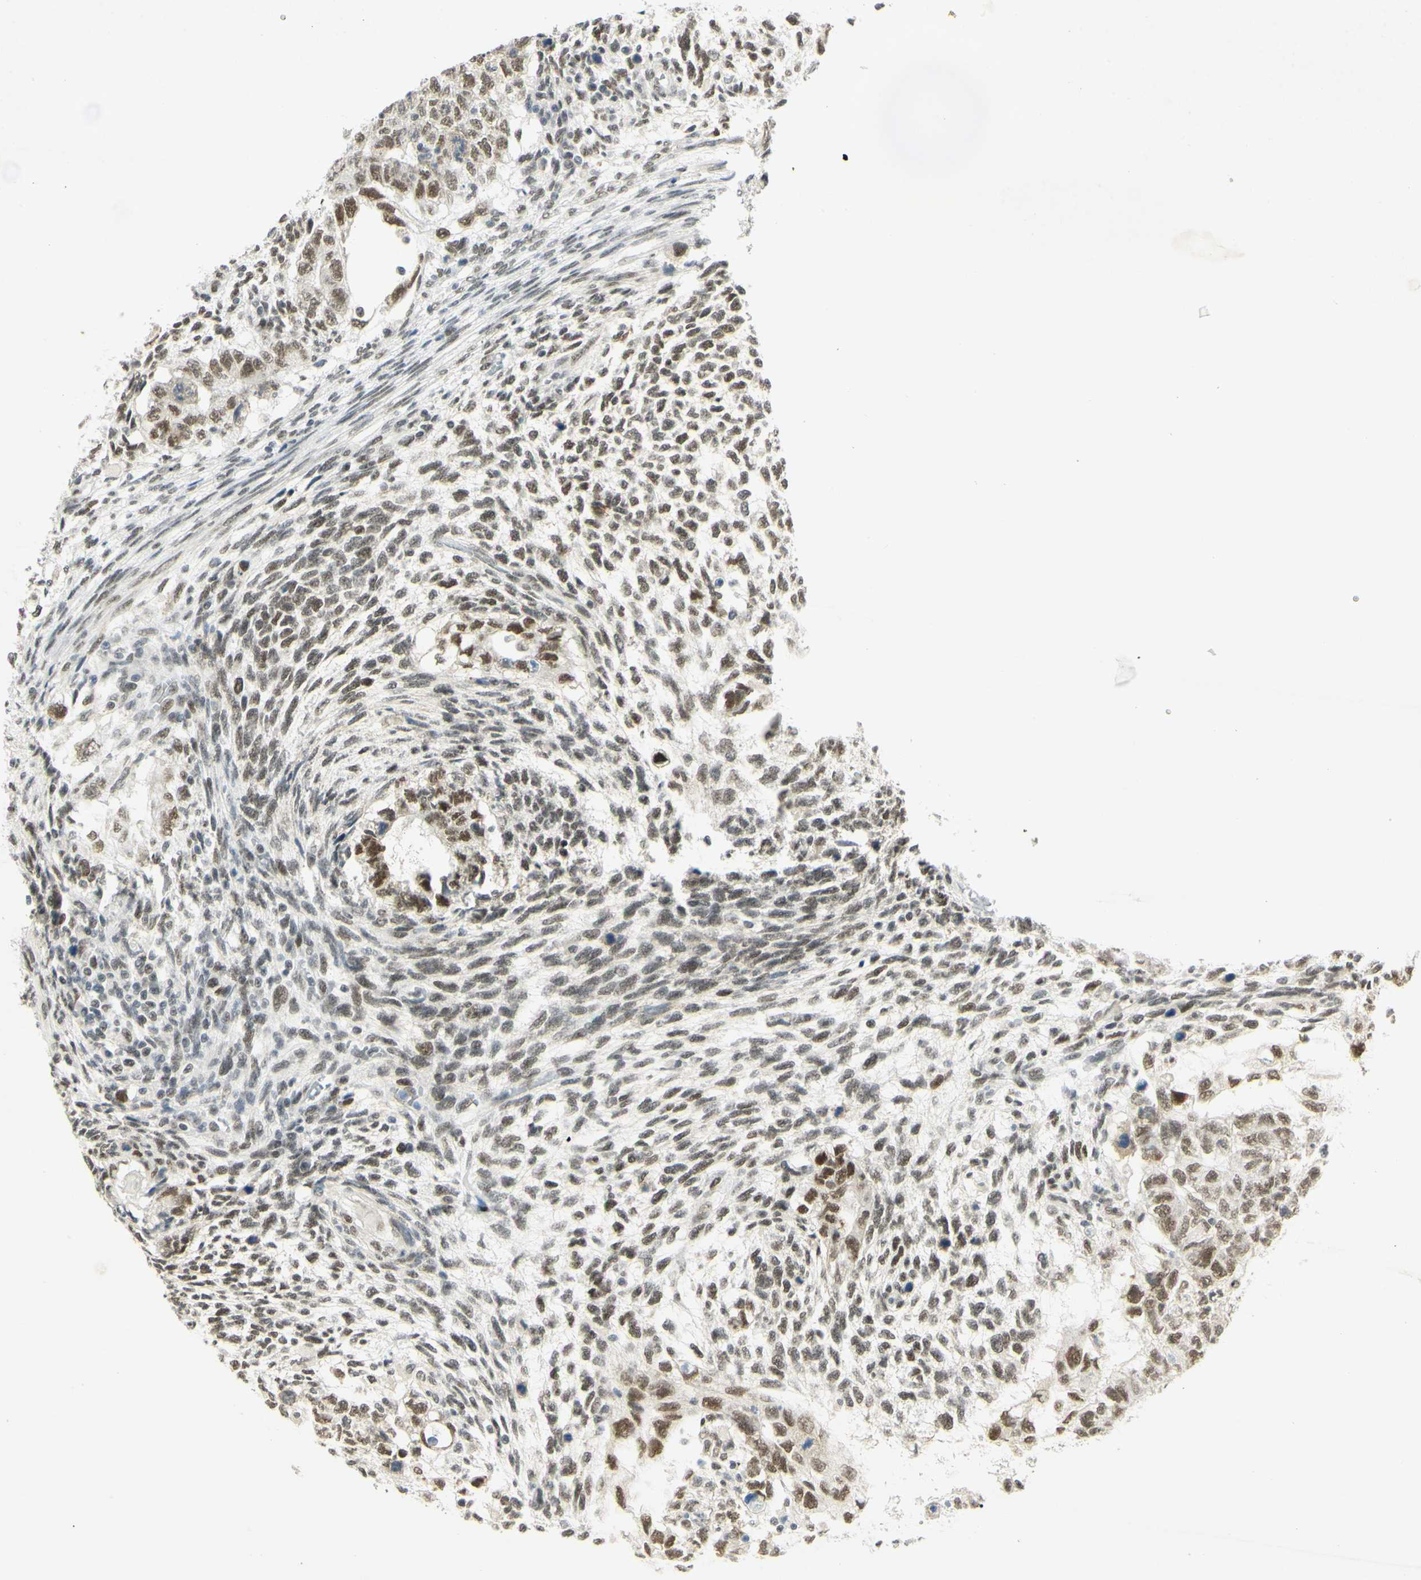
{"staining": {"intensity": "moderate", "quantity": "<25%", "location": "nuclear"}, "tissue": "testis cancer", "cell_type": "Tumor cells", "image_type": "cancer", "snomed": [{"axis": "morphology", "description": "Normal tissue, NOS"}, {"axis": "morphology", "description": "Carcinoma, Embryonal, NOS"}, {"axis": "topography", "description": "Testis"}], "caption": "Testis embryonal carcinoma stained for a protein demonstrates moderate nuclear positivity in tumor cells.", "gene": "PMS2", "patient": {"sex": "male", "age": 36}}